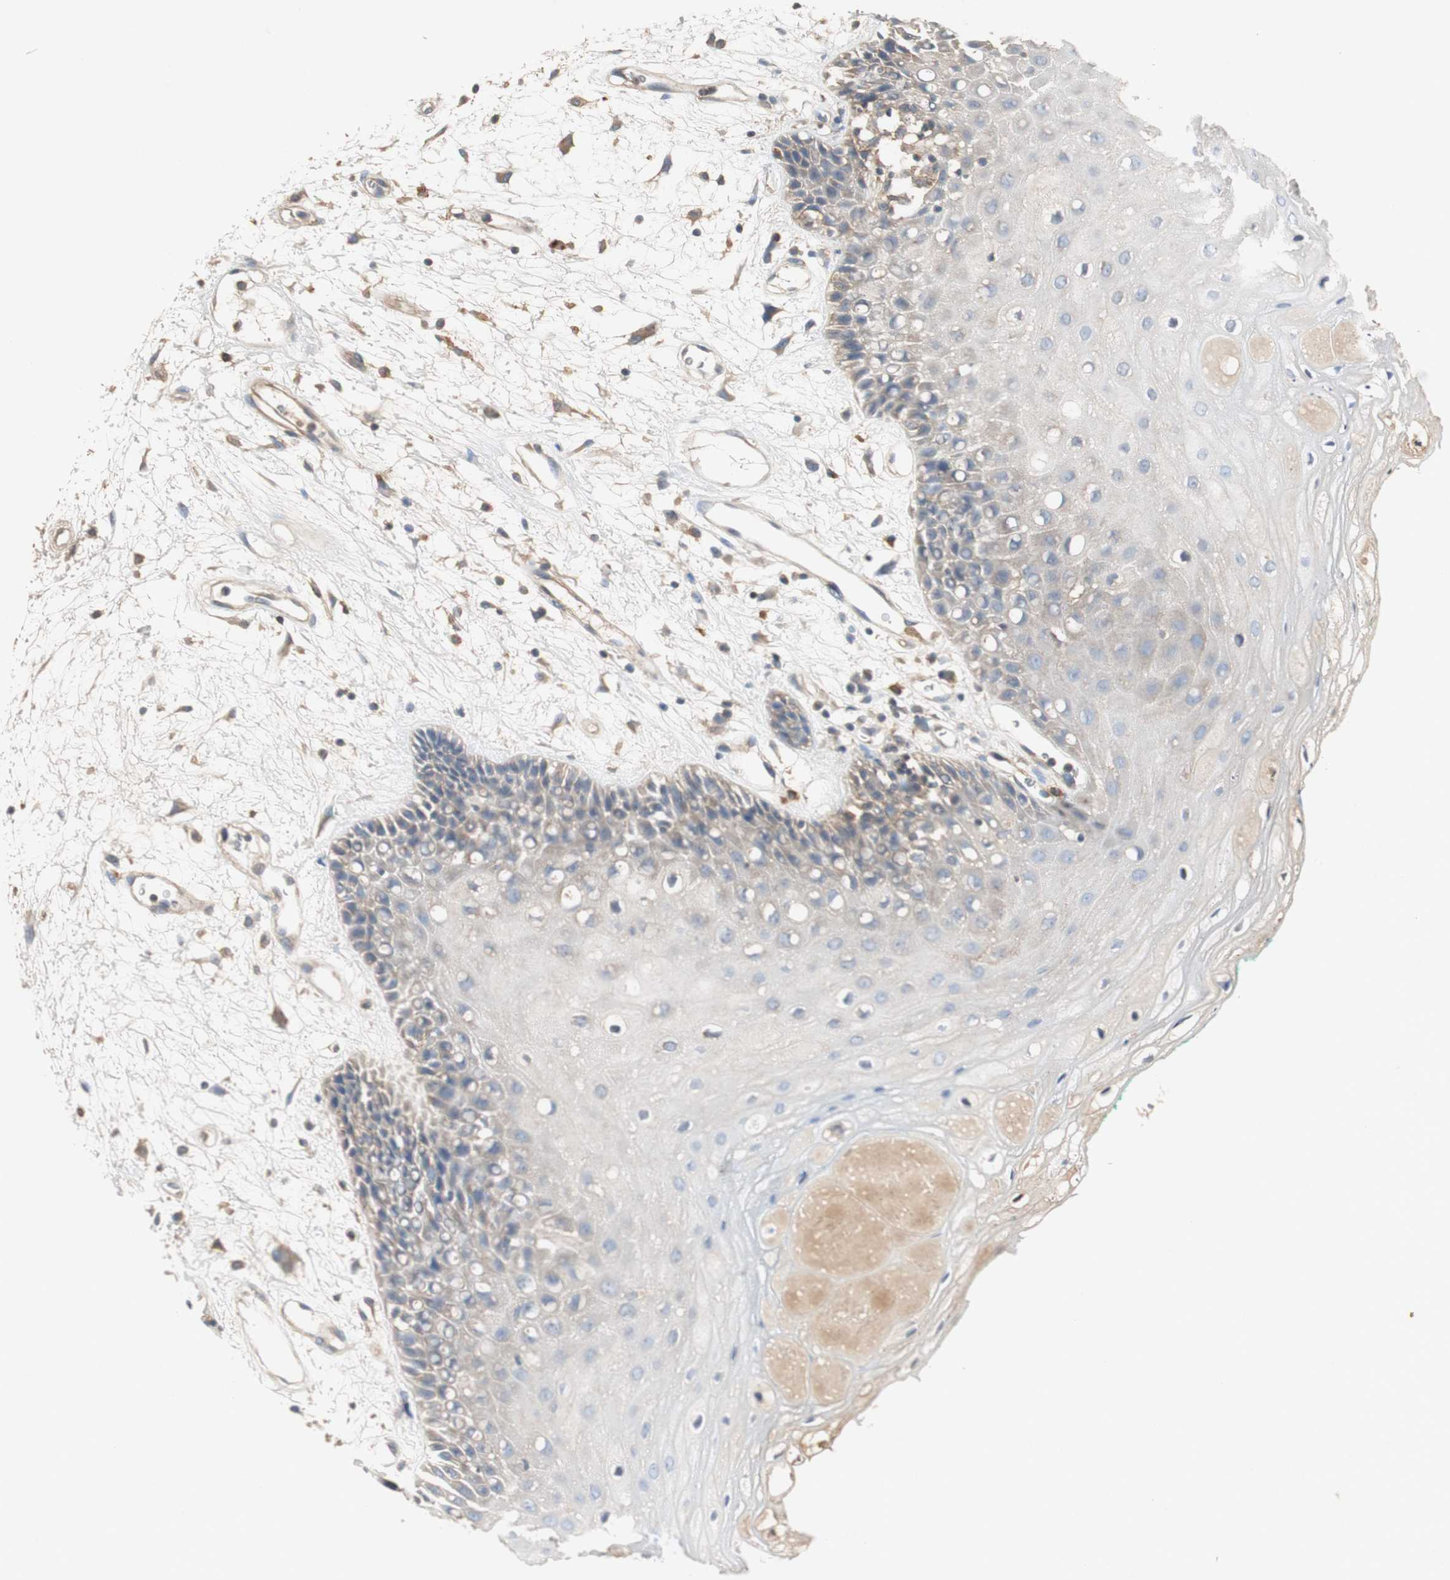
{"staining": {"intensity": "weak", "quantity": "<25%", "location": "cytoplasmic/membranous"}, "tissue": "oral mucosa", "cell_type": "Squamous epithelial cells", "image_type": "normal", "snomed": [{"axis": "morphology", "description": "Normal tissue, NOS"}, {"axis": "morphology", "description": "Squamous cell carcinoma, NOS"}, {"axis": "topography", "description": "Skeletal muscle"}, {"axis": "topography", "description": "Oral tissue"}, {"axis": "topography", "description": "Head-Neck"}], "caption": "IHC micrograph of unremarkable oral mucosa stained for a protein (brown), which shows no staining in squamous epithelial cells. (Immunohistochemistry, brightfield microscopy, high magnification).", "gene": "TNFRSF14", "patient": {"sex": "female", "age": 84}}